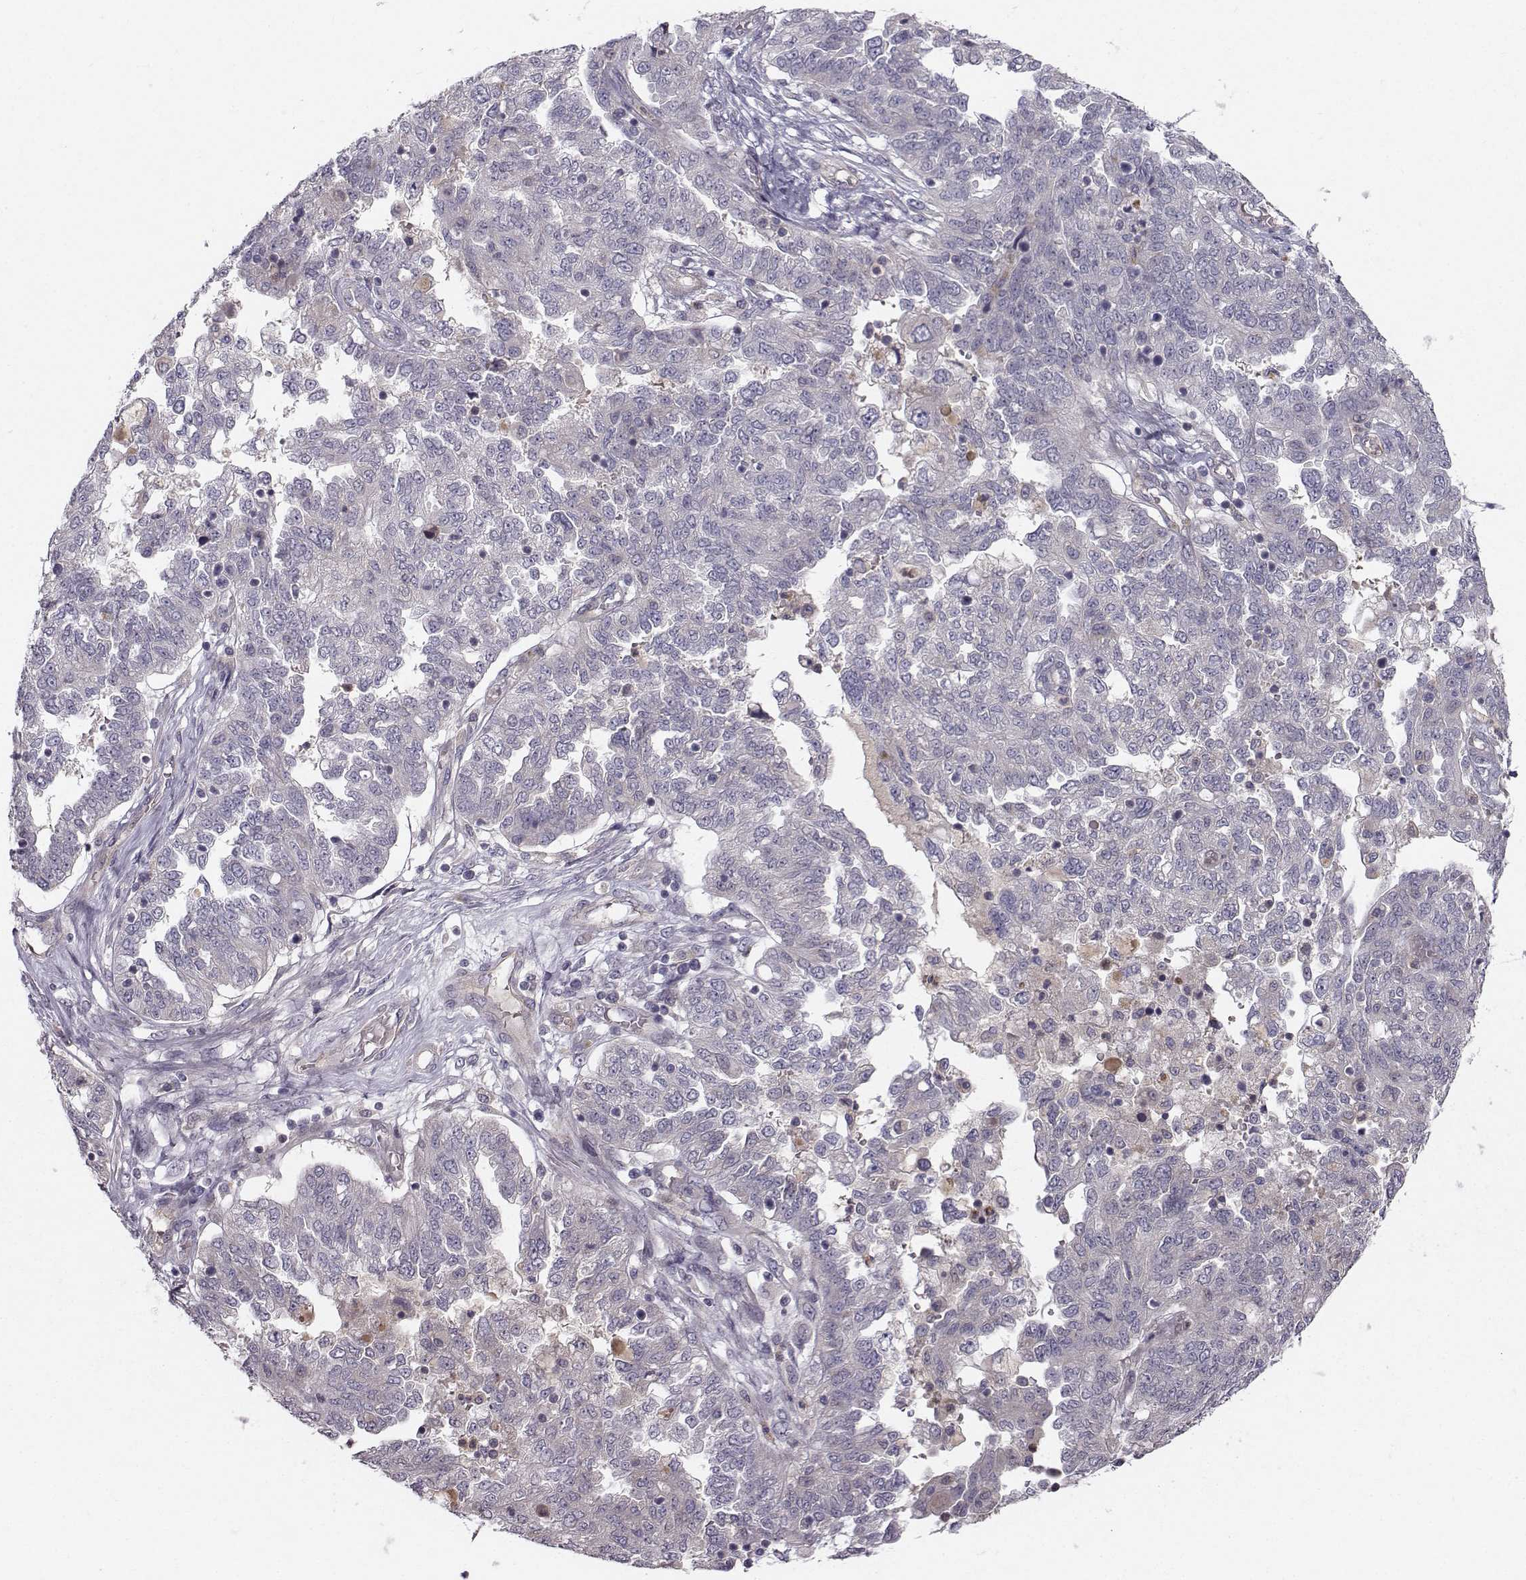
{"staining": {"intensity": "negative", "quantity": "none", "location": "none"}, "tissue": "ovarian cancer", "cell_type": "Tumor cells", "image_type": "cancer", "snomed": [{"axis": "morphology", "description": "Cystadenocarcinoma, serous, NOS"}, {"axis": "topography", "description": "Ovary"}], "caption": "This is an immunohistochemistry (IHC) photomicrograph of human ovarian cancer. There is no staining in tumor cells.", "gene": "OPRD1", "patient": {"sex": "female", "age": 67}}